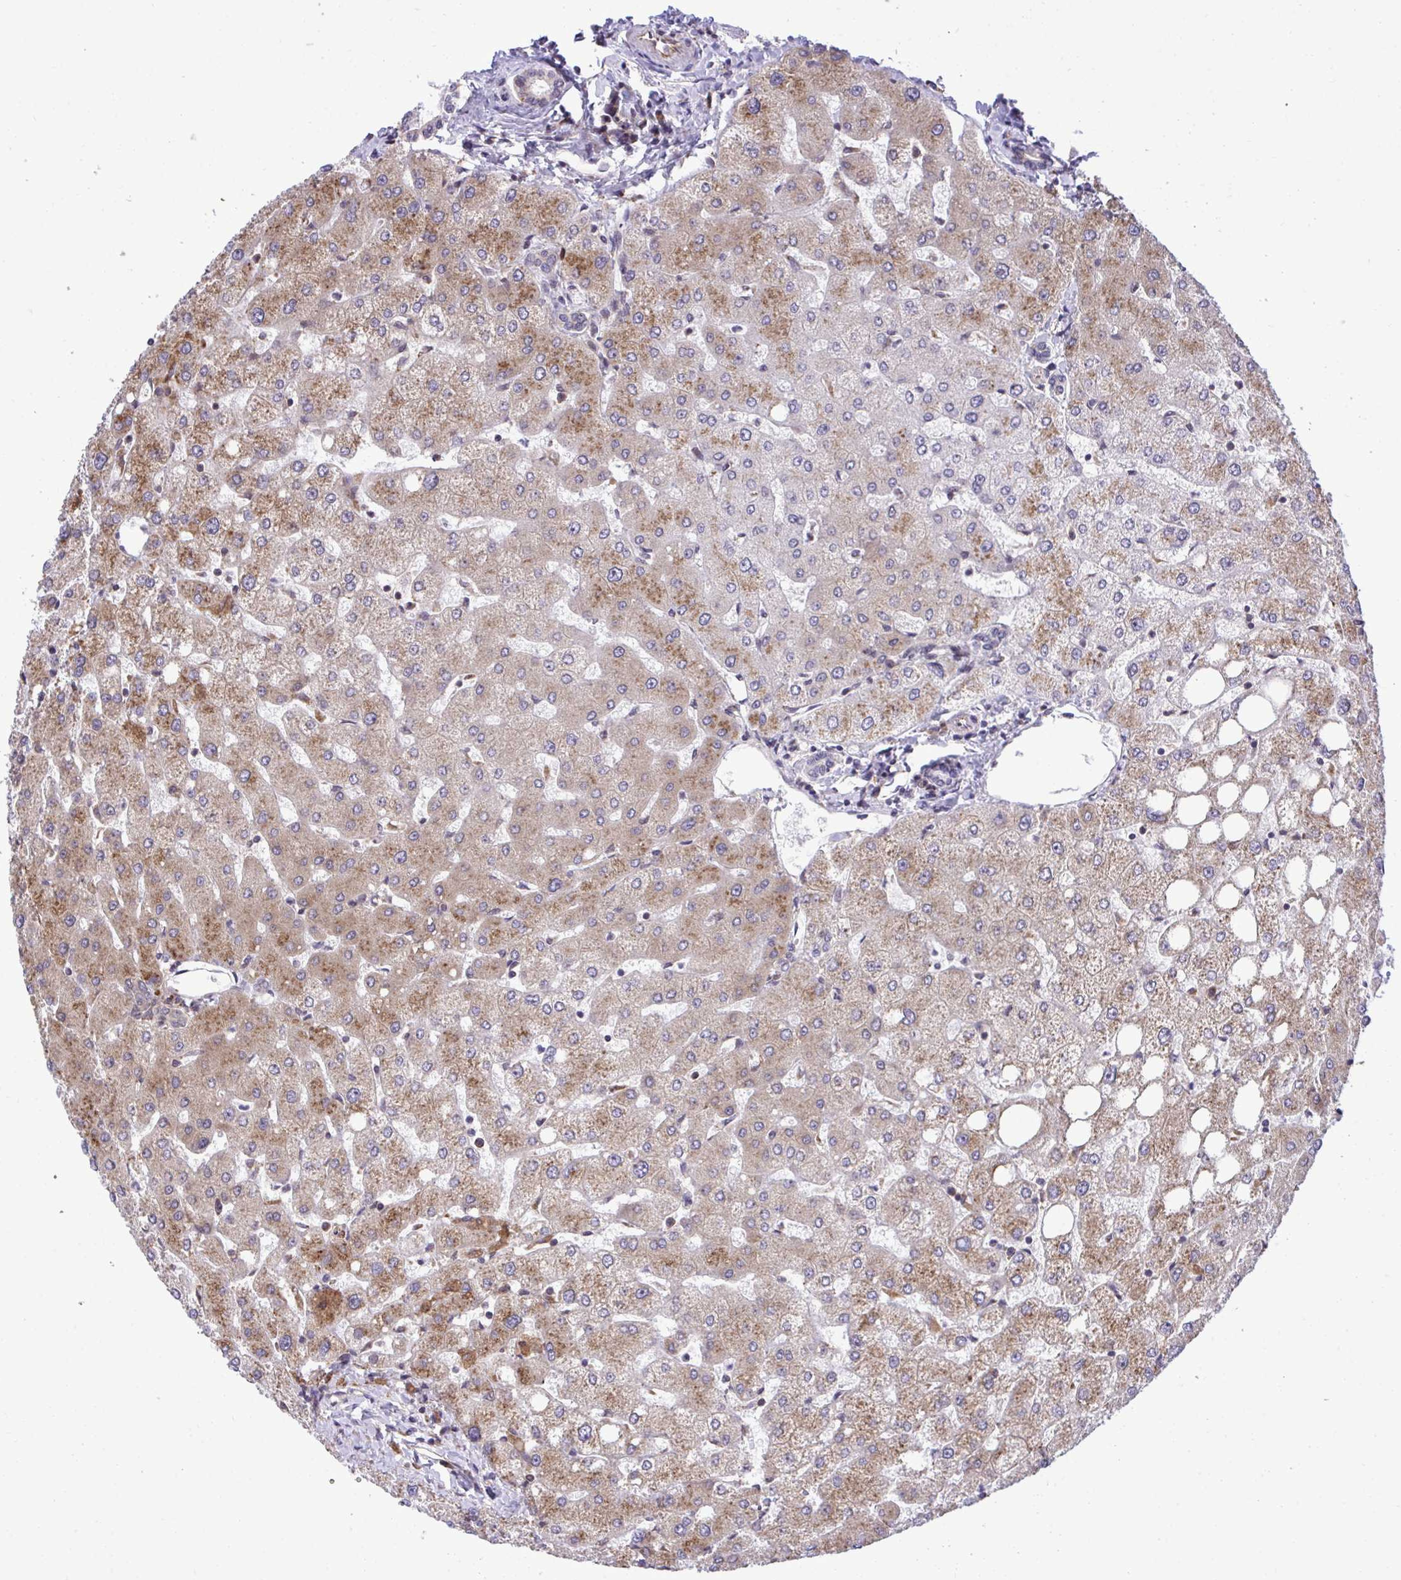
{"staining": {"intensity": "negative", "quantity": "none", "location": "none"}, "tissue": "liver", "cell_type": "Cholangiocytes", "image_type": "normal", "snomed": [{"axis": "morphology", "description": "Normal tissue, NOS"}, {"axis": "topography", "description": "Liver"}], "caption": "Cholangiocytes are negative for protein expression in benign human liver. The staining was performed using DAB (3,3'-diaminobenzidine) to visualize the protein expression in brown, while the nuclei were stained in blue with hematoxylin (Magnification: 20x).", "gene": "RPS15", "patient": {"sex": "female", "age": 54}}